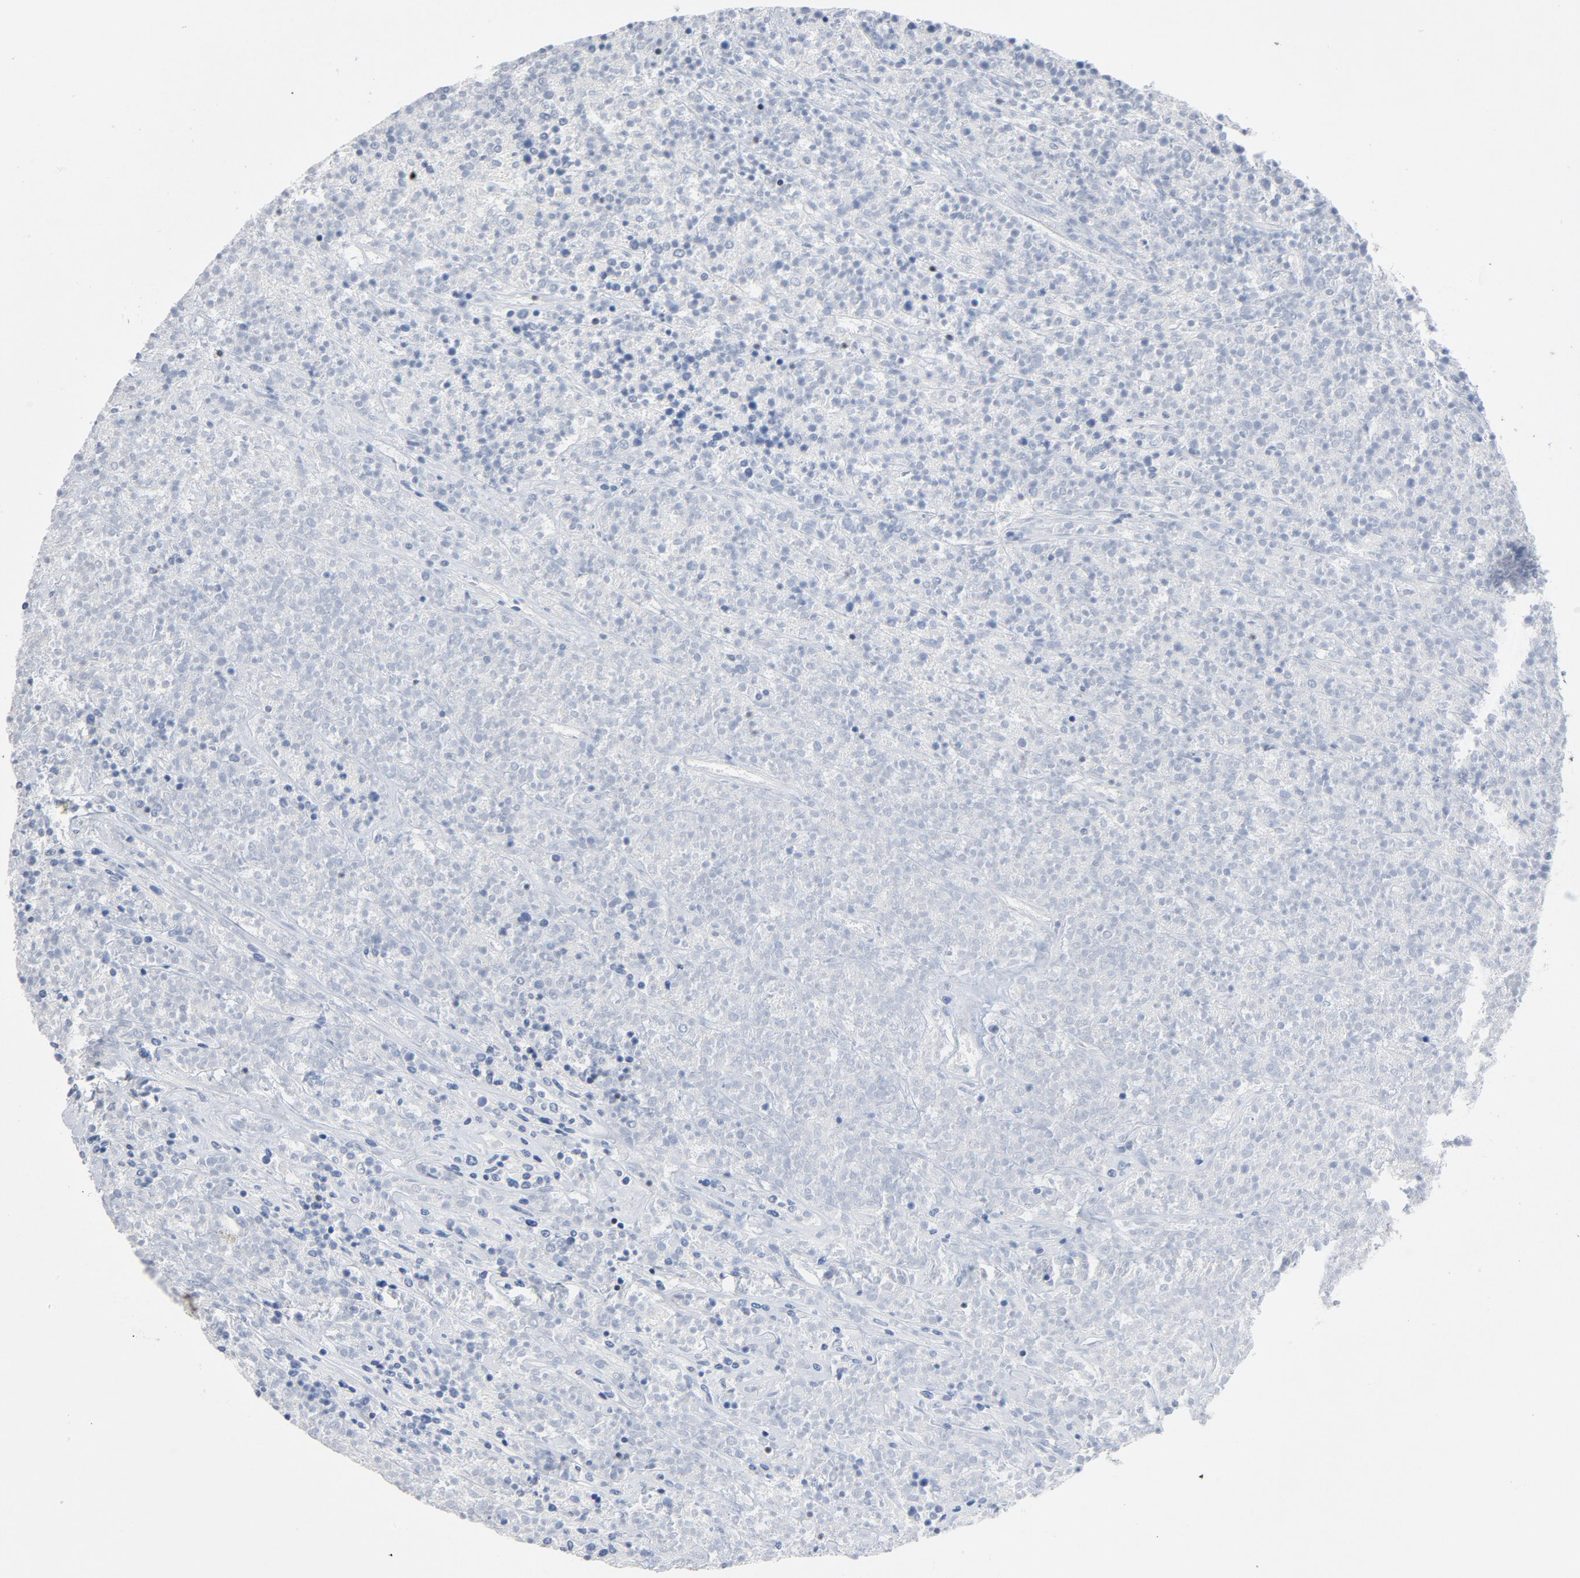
{"staining": {"intensity": "strong", "quantity": "25%-75%", "location": "cytoplasmic/membranous,nuclear"}, "tissue": "lymphoma", "cell_type": "Tumor cells", "image_type": "cancer", "snomed": [{"axis": "morphology", "description": "Malignant lymphoma, non-Hodgkin's type, High grade"}, {"axis": "topography", "description": "Lymph node"}], "caption": "Malignant lymphoma, non-Hodgkin's type (high-grade) stained for a protein displays strong cytoplasmic/membranous and nuclear positivity in tumor cells. (IHC, brightfield microscopy, high magnification).", "gene": "NCF1", "patient": {"sex": "female", "age": 73}}